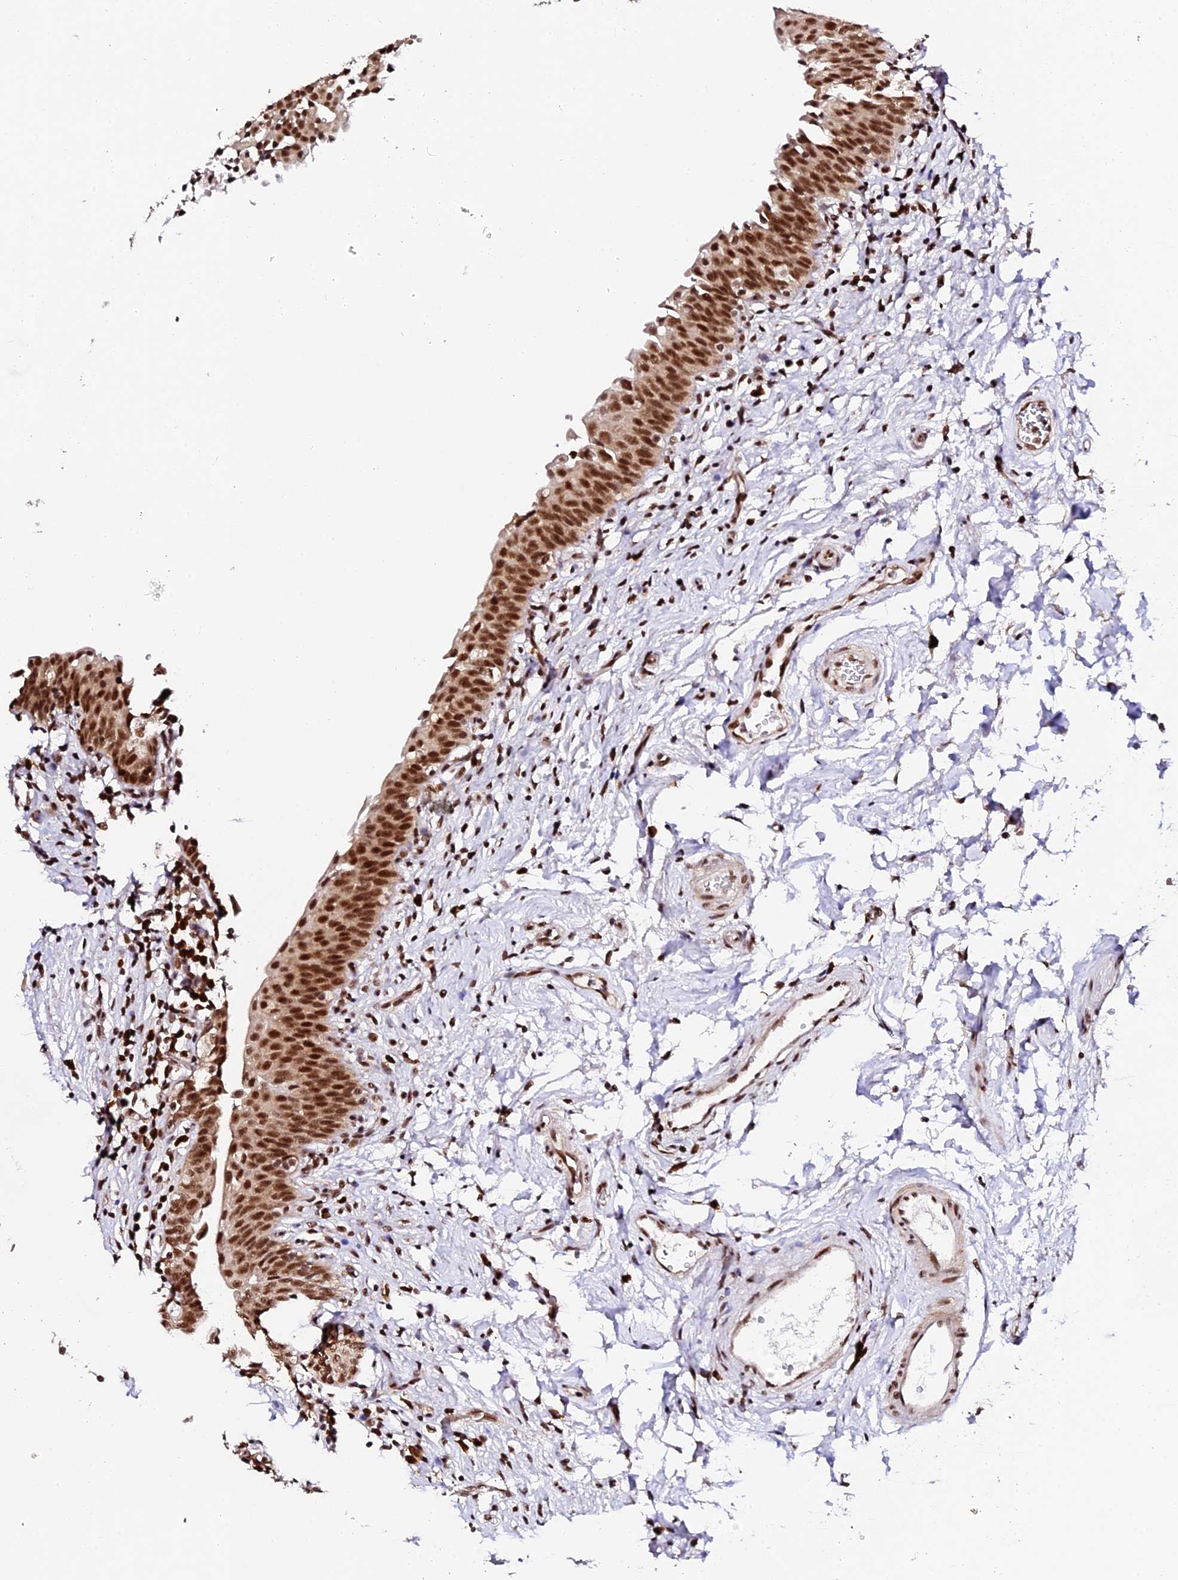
{"staining": {"intensity": "strong", "quantity": ">75%", "location": "nuclear"}, "tissue": "urinary bladder", "cell_type": "Urothelial cells", "image_type": "normal", "snomed": [{"axis": "morphology", "description": "Normal tissue, NOS"}, {"axis": "topography", "description": "Urinary bladder"}], "caption": "Urothelial cells exhibit high levels of strong nuclear expression in about >75% of cells in unremarkable urinary bladder. (Stains: DAB (3,3'-diaminobenzidine) in brown, nuclei in blue, Microscopy: brightfield microscopy at high magnification).", "gene": "MCRS1", "patient": {"sex": "male", "age": 83}}